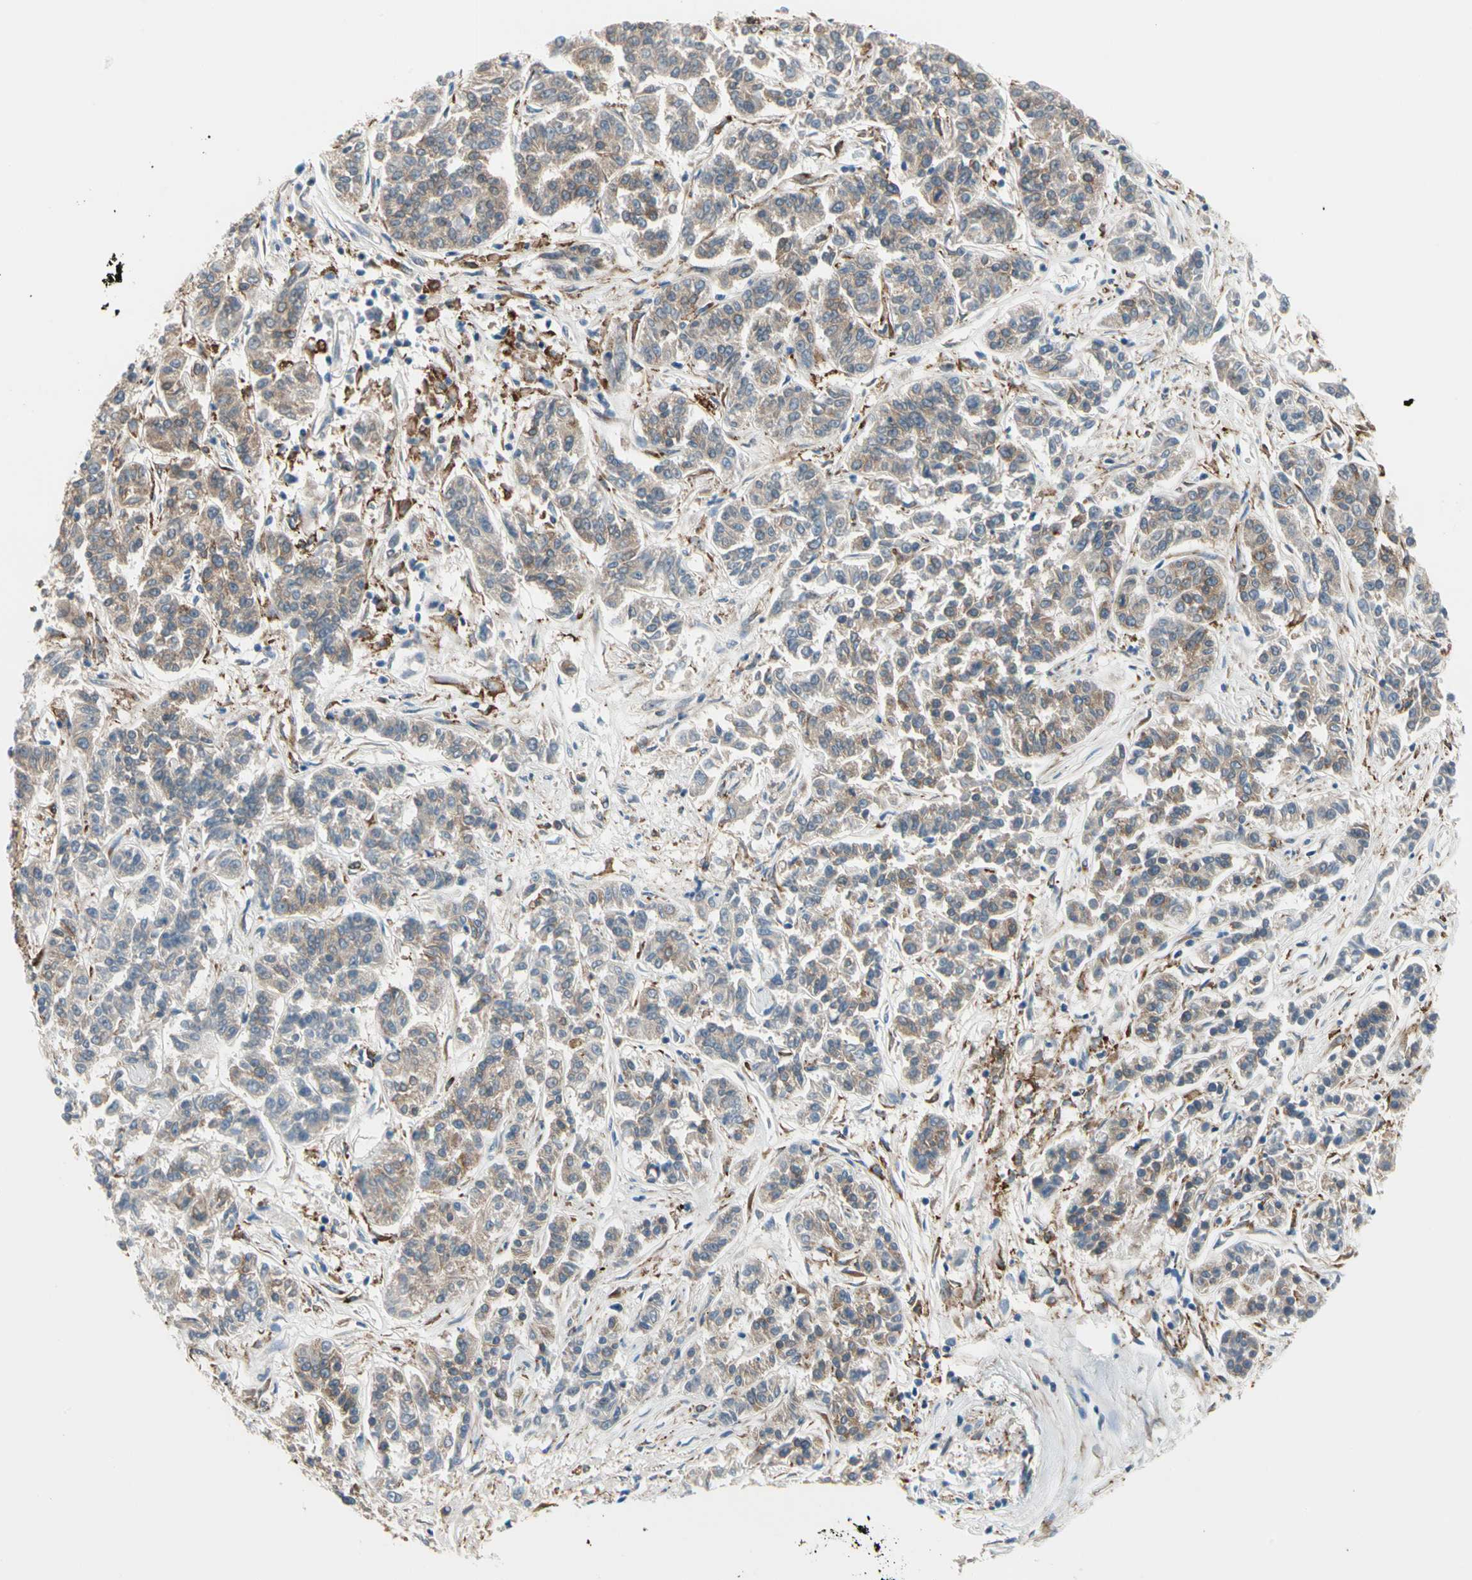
{"staining": {"intensity": "weak", "quantity": "25%-75%", "location": "cytoplasmic/membranous"}, "tissue": "lung cancer", "cell_type": "Tumor cells", "image_type": "cancer", "snomed": [{"axis": "morphology", "description": "Adenocarcinoma, NOS"}, {"axis": "topography", "description": "Lung"}], "caption": "Lung cancer (adenocarcinoma) tissue displays weak cytoplasmic/membranous expression in approximately 25%-75% of tumor cells", "gene": "LRPAP1", "patient": {"sex": "male", "age": 84}}